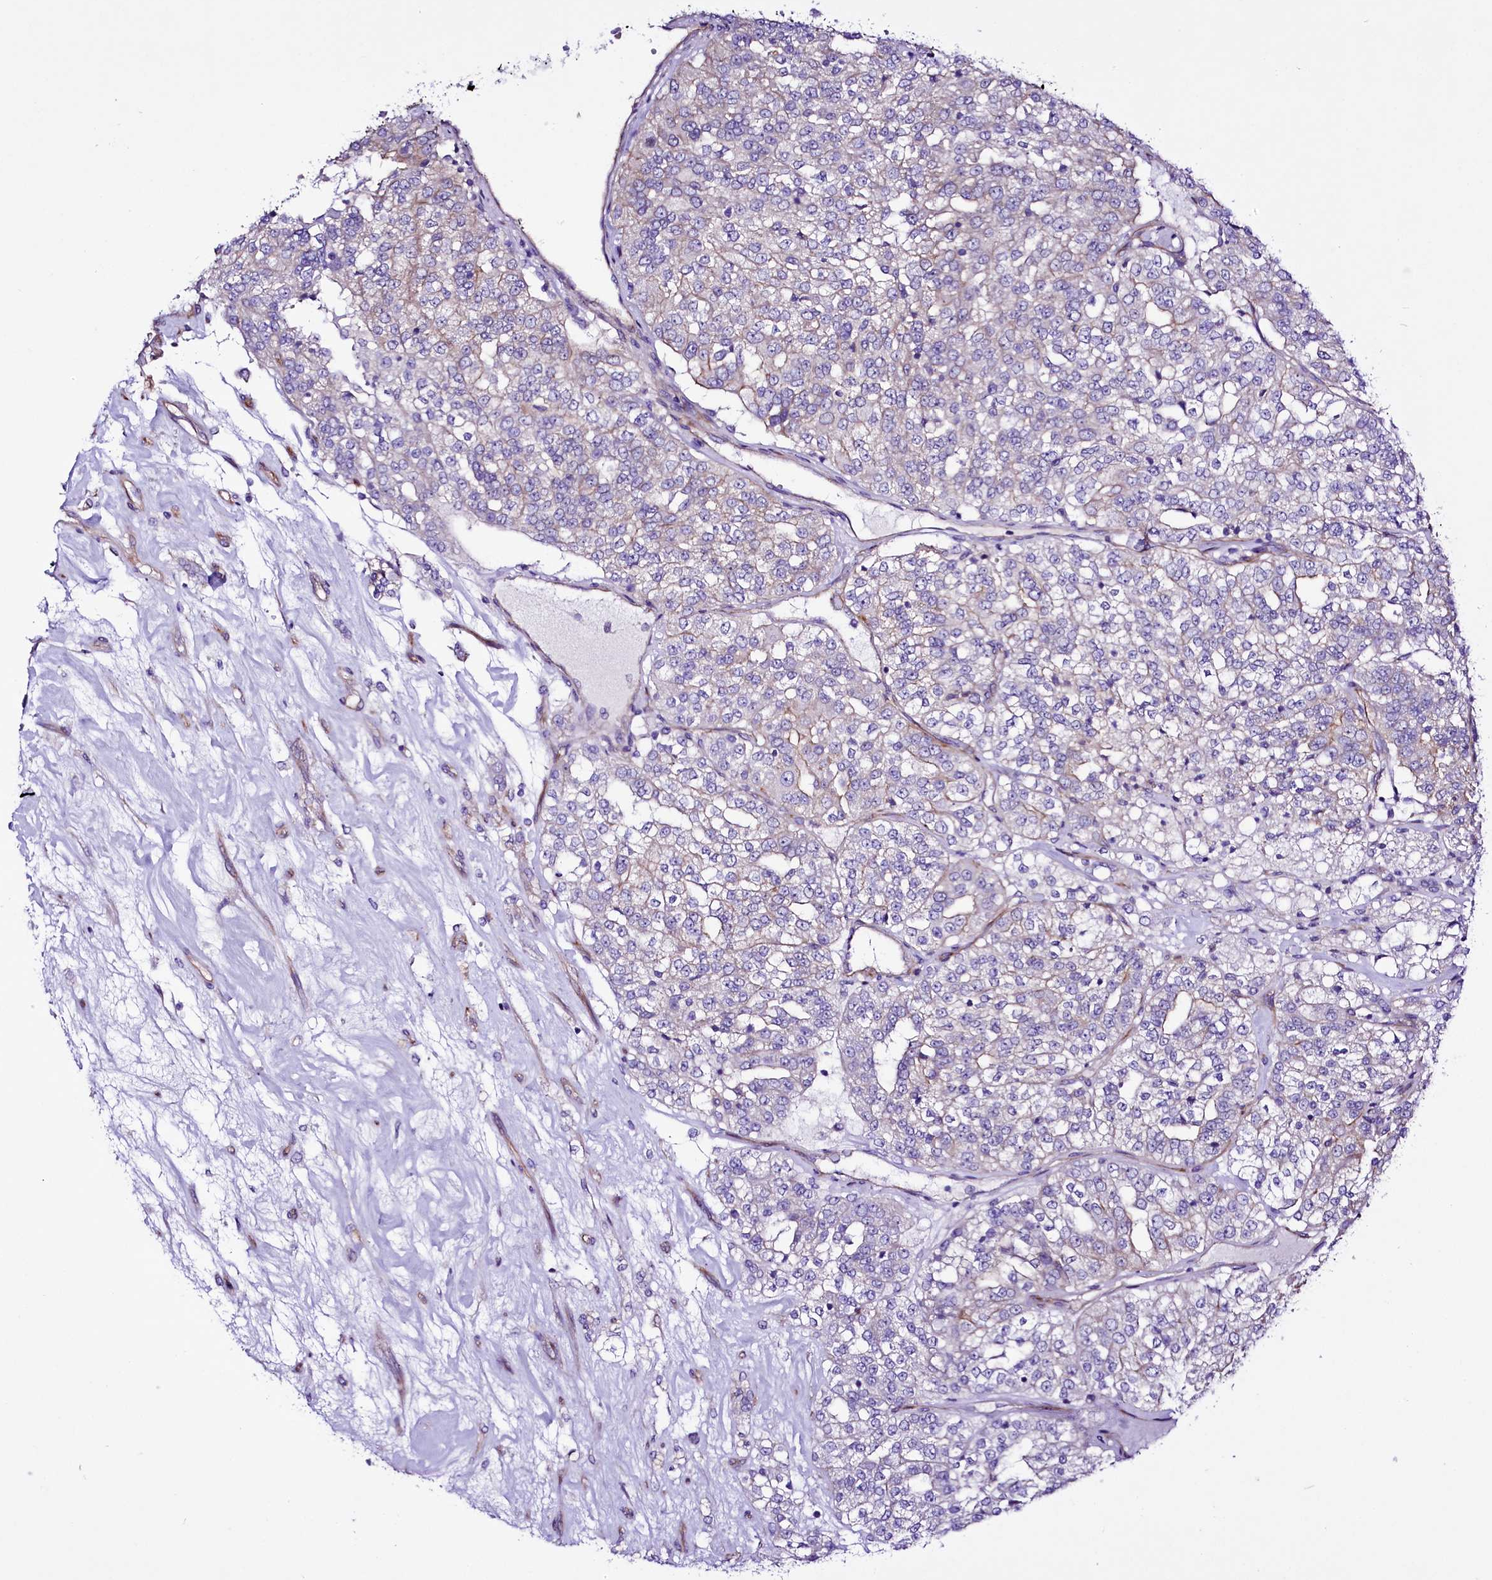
{"staining": {"intensity": "weak", "quantity": "<25%", "location": "cytoplasmic/membranous"}, "tissue": "renal cancer", "cell_type": "Tumor cells", "image_type": "cancer", "snomed": [{"axis": "morphology", "description": "Adenocarcinoma, NOS"}, {"axis": "topography", "description": "Kidney"}], "caption": "Image shows no protein expression in tumor cells of renal cancer (adenocarcinoma) tissue.", "gene": "SLF1", "patient": {"sex": "female", "age": 63}}